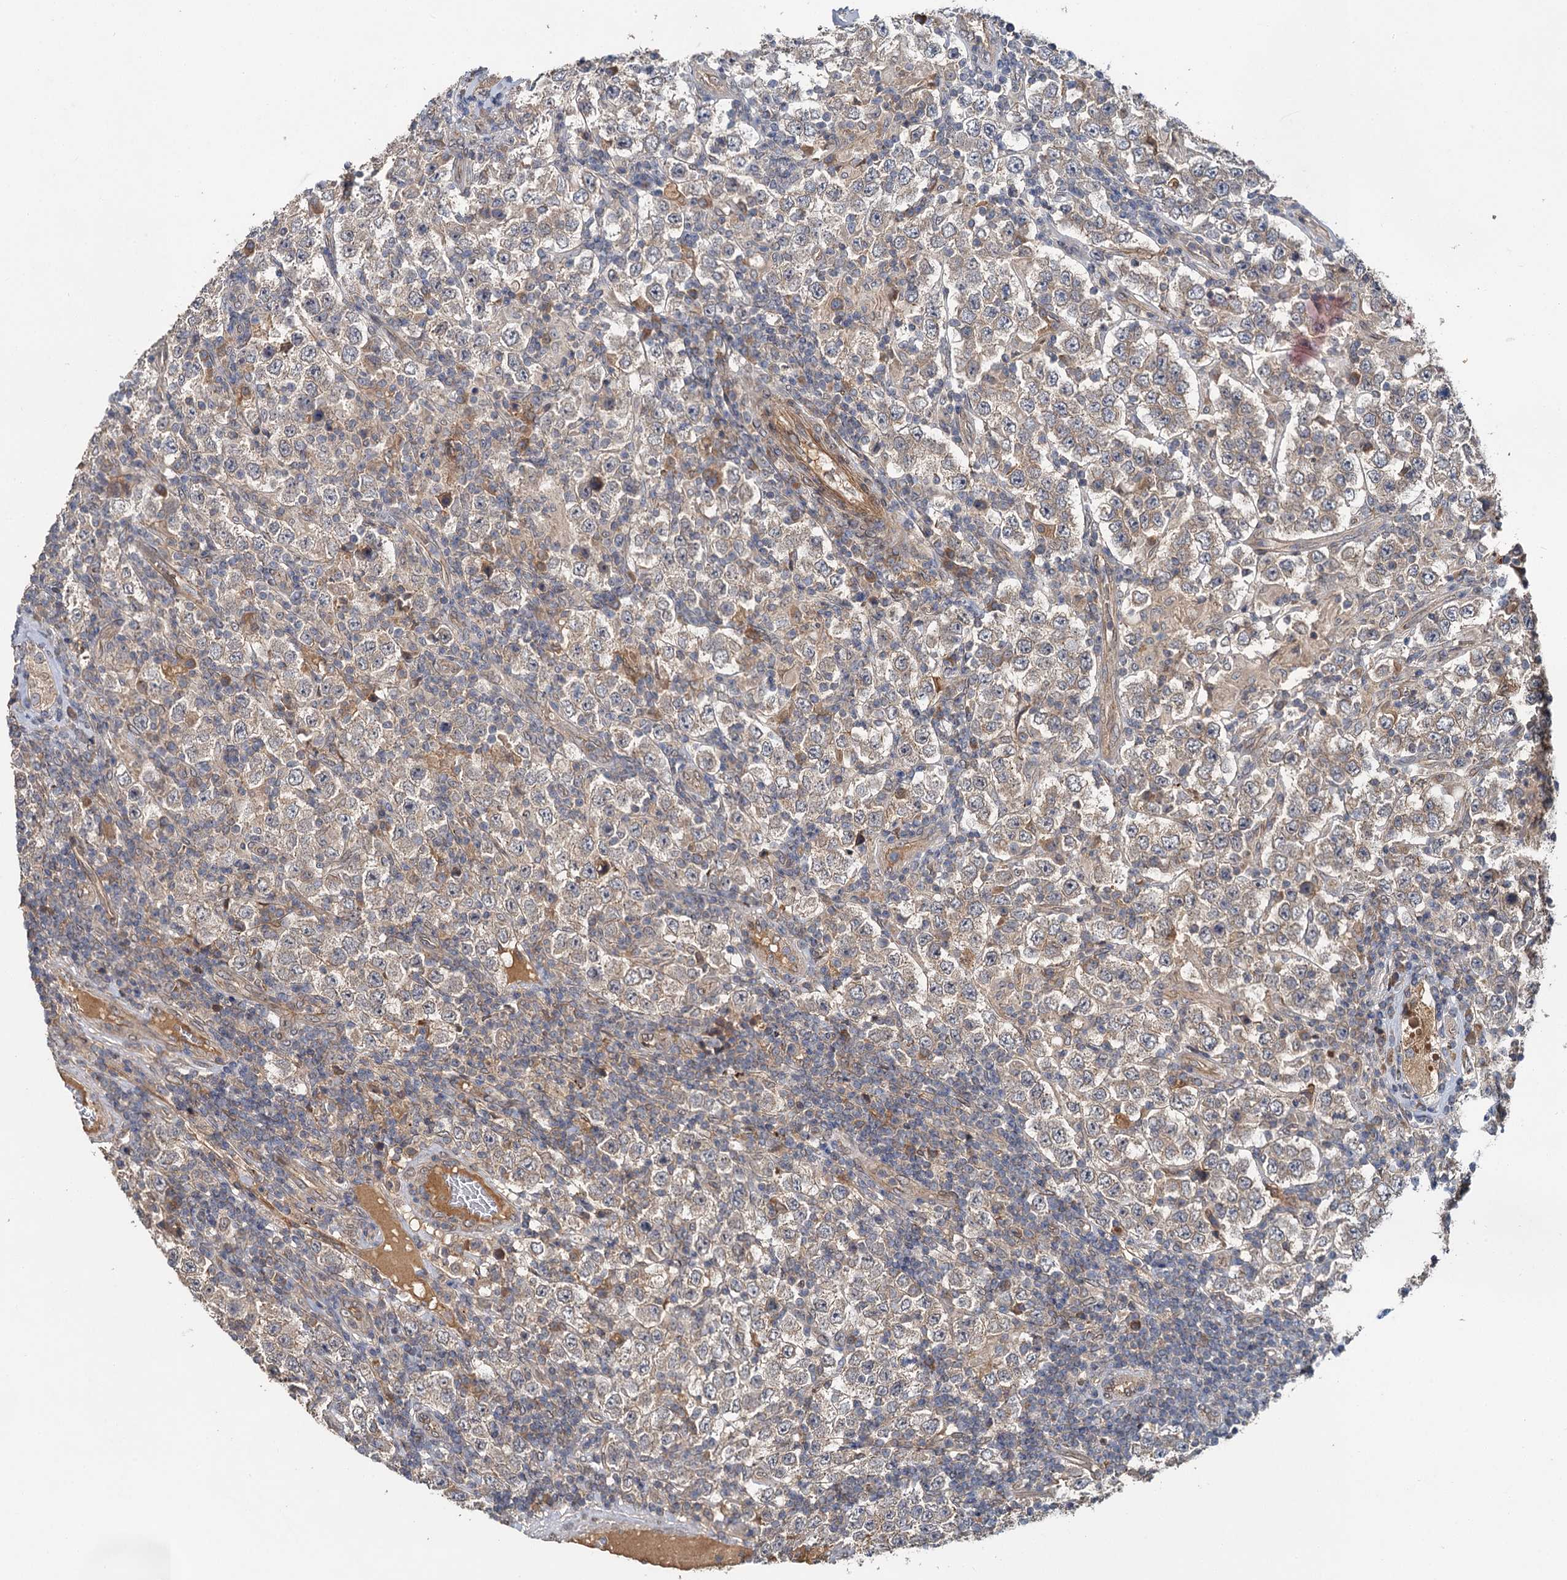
{"staining": {"intensity": "weak", "quantity": ">75%", "location": "cytoplasmic/membranous"}, "tissue": "testis cancer", "cell_type": "Tumor cells", "image_type": "cancer", "snomed": [{"axis": "morphology", "description": "Normal tissue, NOS"}, {"axis": "morphology", "description": "Urothelial carcinoma, High grade"}, {"axis": "morphology", "description": "Seminoma, NOS"}, {"axis": "morphology", "description": "Carcinoma, Embryonal, NOS"}, {"axis": "topography", "description": "Urinary bladder"}, {"axis": "topography", "description": "Testis"}], "caption": "Brown immunohistochemical staining in human testis cancer (seminoma) demonstrates weak cytoplasmic/membranous positivity in about >75% of tumor cells. (DAB IHC, brown staining for protein, blue staining for nuclei).", "gene": "ZNF324", "patient": {"sex": "male", "age": 41}}